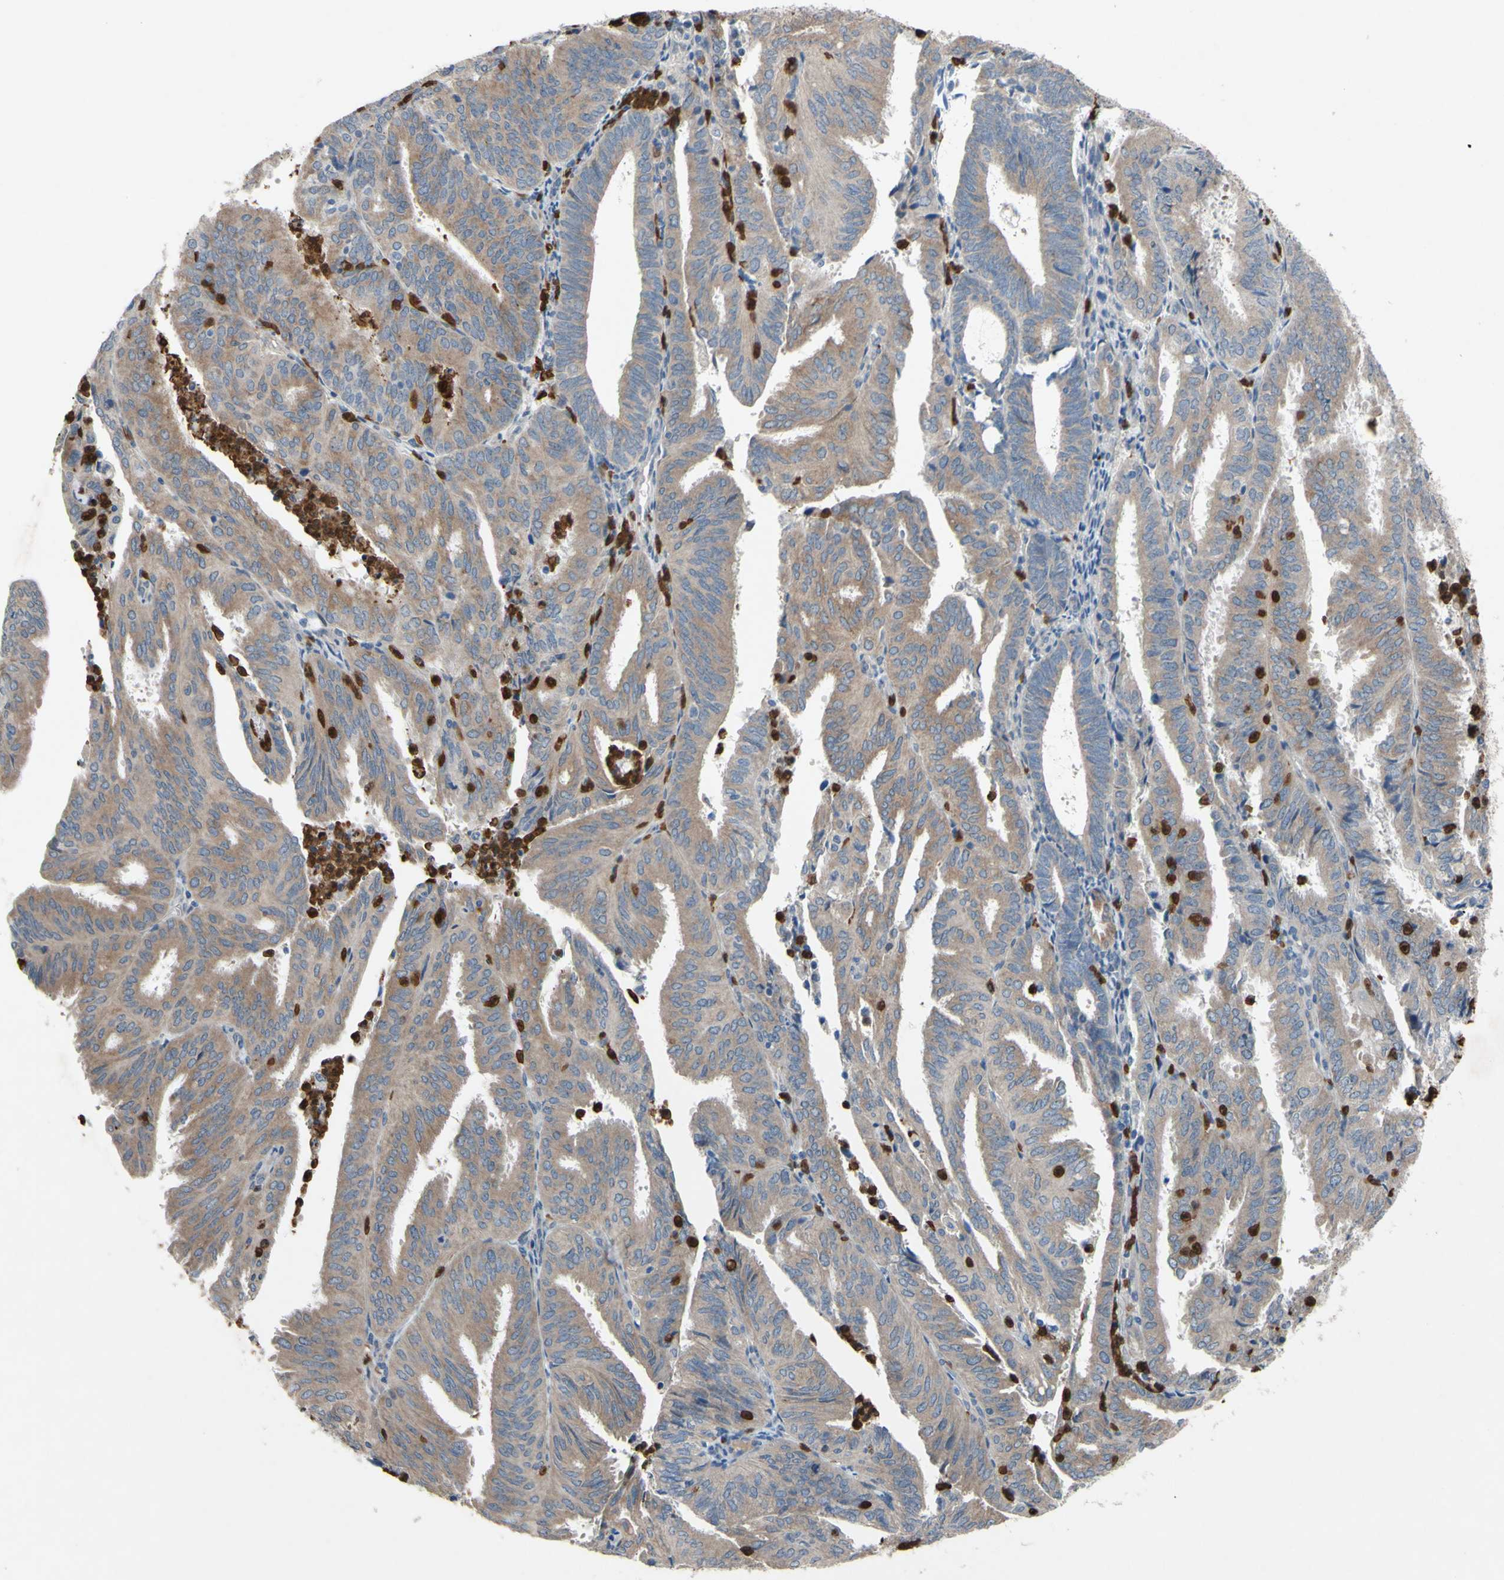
{"staining": {"intensity": "moderate", "quantity": ">75%", "location": "cytoplasmic/membranous"}, "tissue": "endometrial cancer", "cell_type": "Tumor cells", "image_type": "cancer", "snomed": [{"axis": "morphology", "description": "Adenocarcinoma, NOS"}, {"axis": "topography", "description": "Uterus"}], "caption": "Adenocarcinoma (endometrial) was stained to show a protein in brown. There is medium levels of moderate cytoplasmic/membranous positivity in approximately >75% of tumor cells.", "gene": "GRAMD2B", "patient": {"sex": "female", "age": 60}}